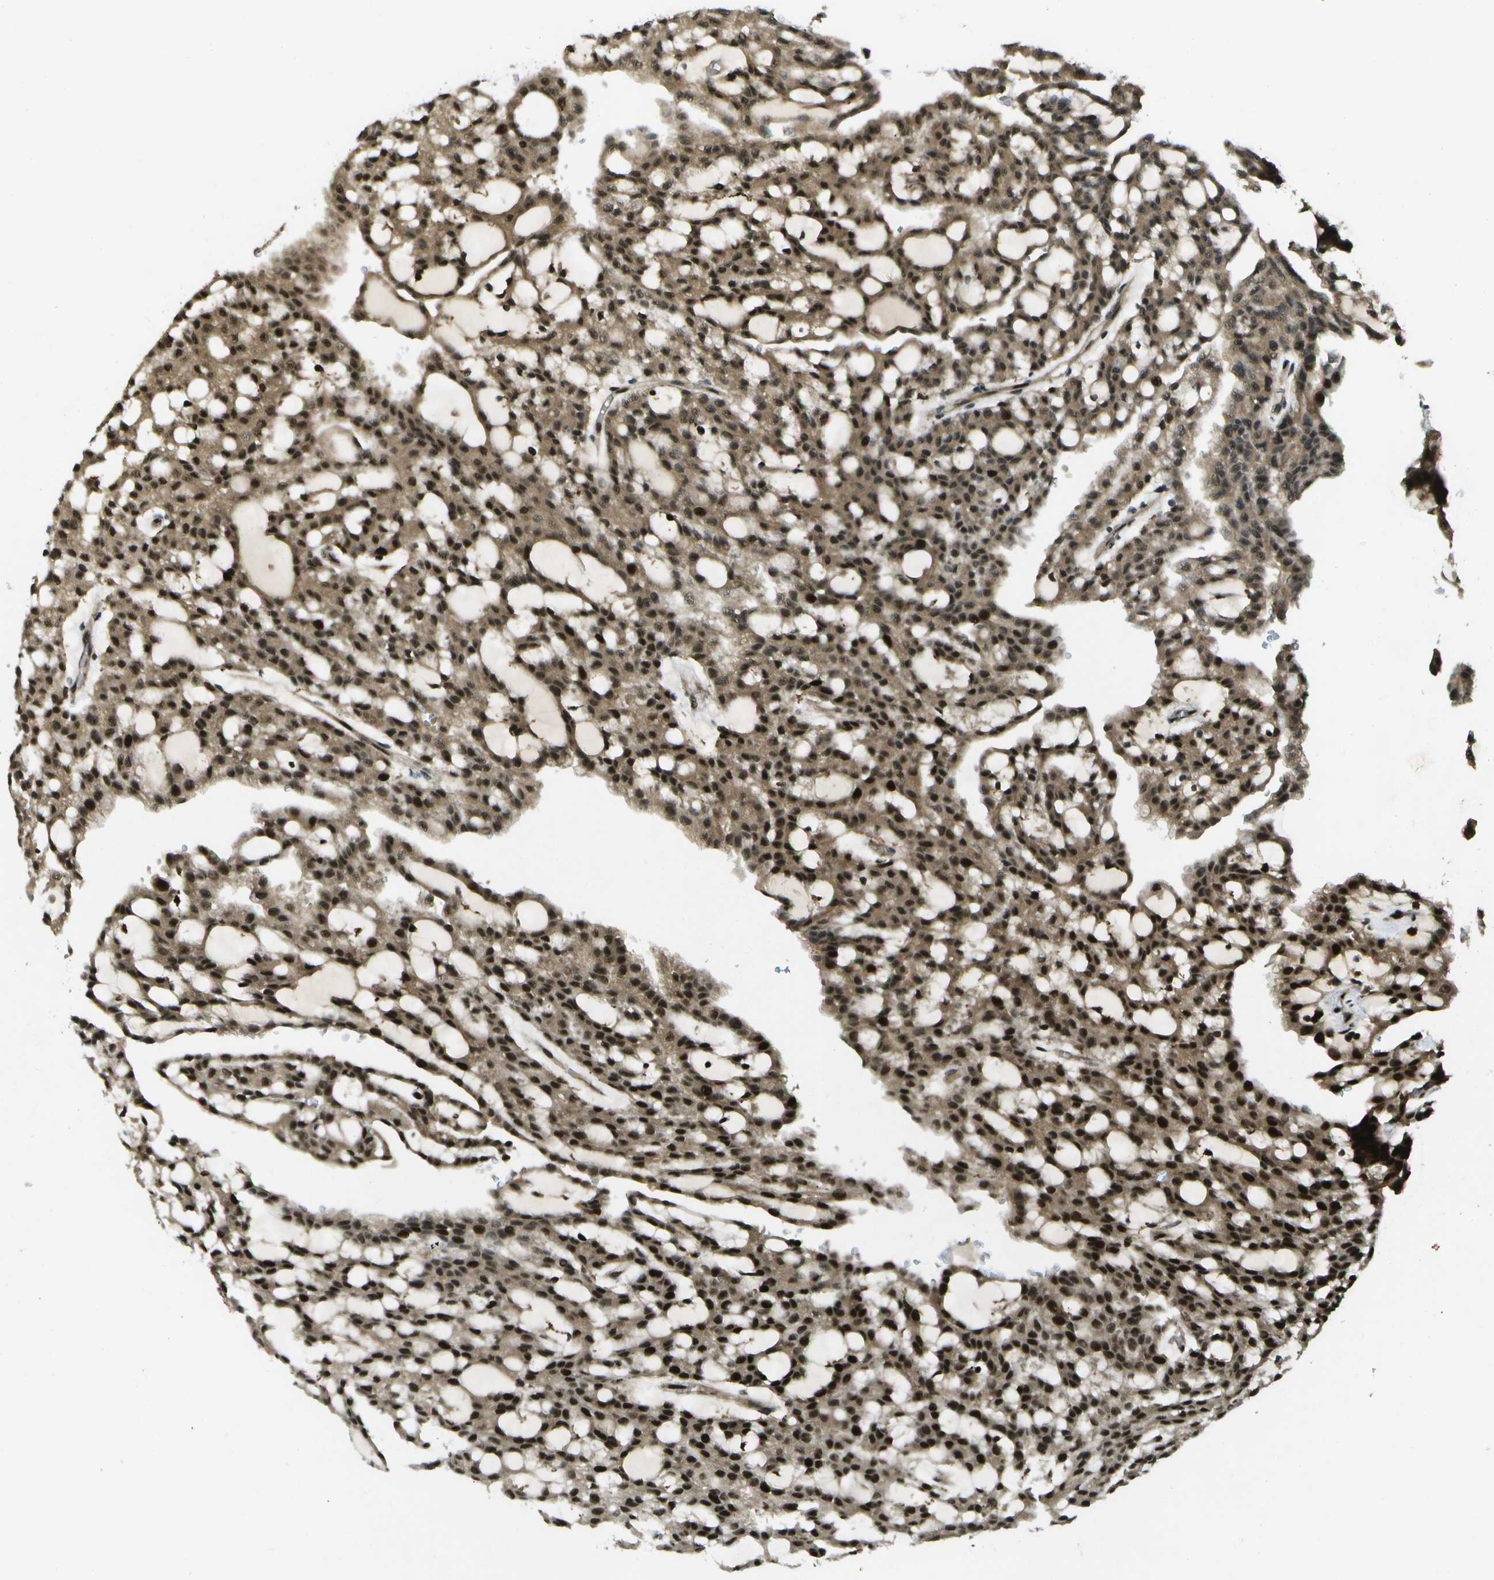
{"staining": {"intensity": "strong", "quantity": ">75%", "location": "cytoplasmic/membranous,nuclear"}, "tissue": "renal cancer", "cell_type": "Tumor cells", "image_type": "cancer", "snomed": [{"axis": "morphology", "description": "Adenocarcinoma, NOS"}, {"axis": "topography", "description": "Kidney"}], "caption": "IHC staining of renal cancer (adenocarcinoma), which demonstrates high levels of strong cytoplasmic/membranous and nuclear expression in about >75% of tumor cells indicating strong cytoplasmic/membranous and nuclear protein positivity. The staining was performed using DAB (brown) for protein detection and nuclei were counterstained in hematoxylin (blue).", "gene": "GANC", "patient": {"sex": "male", "age": 63}}